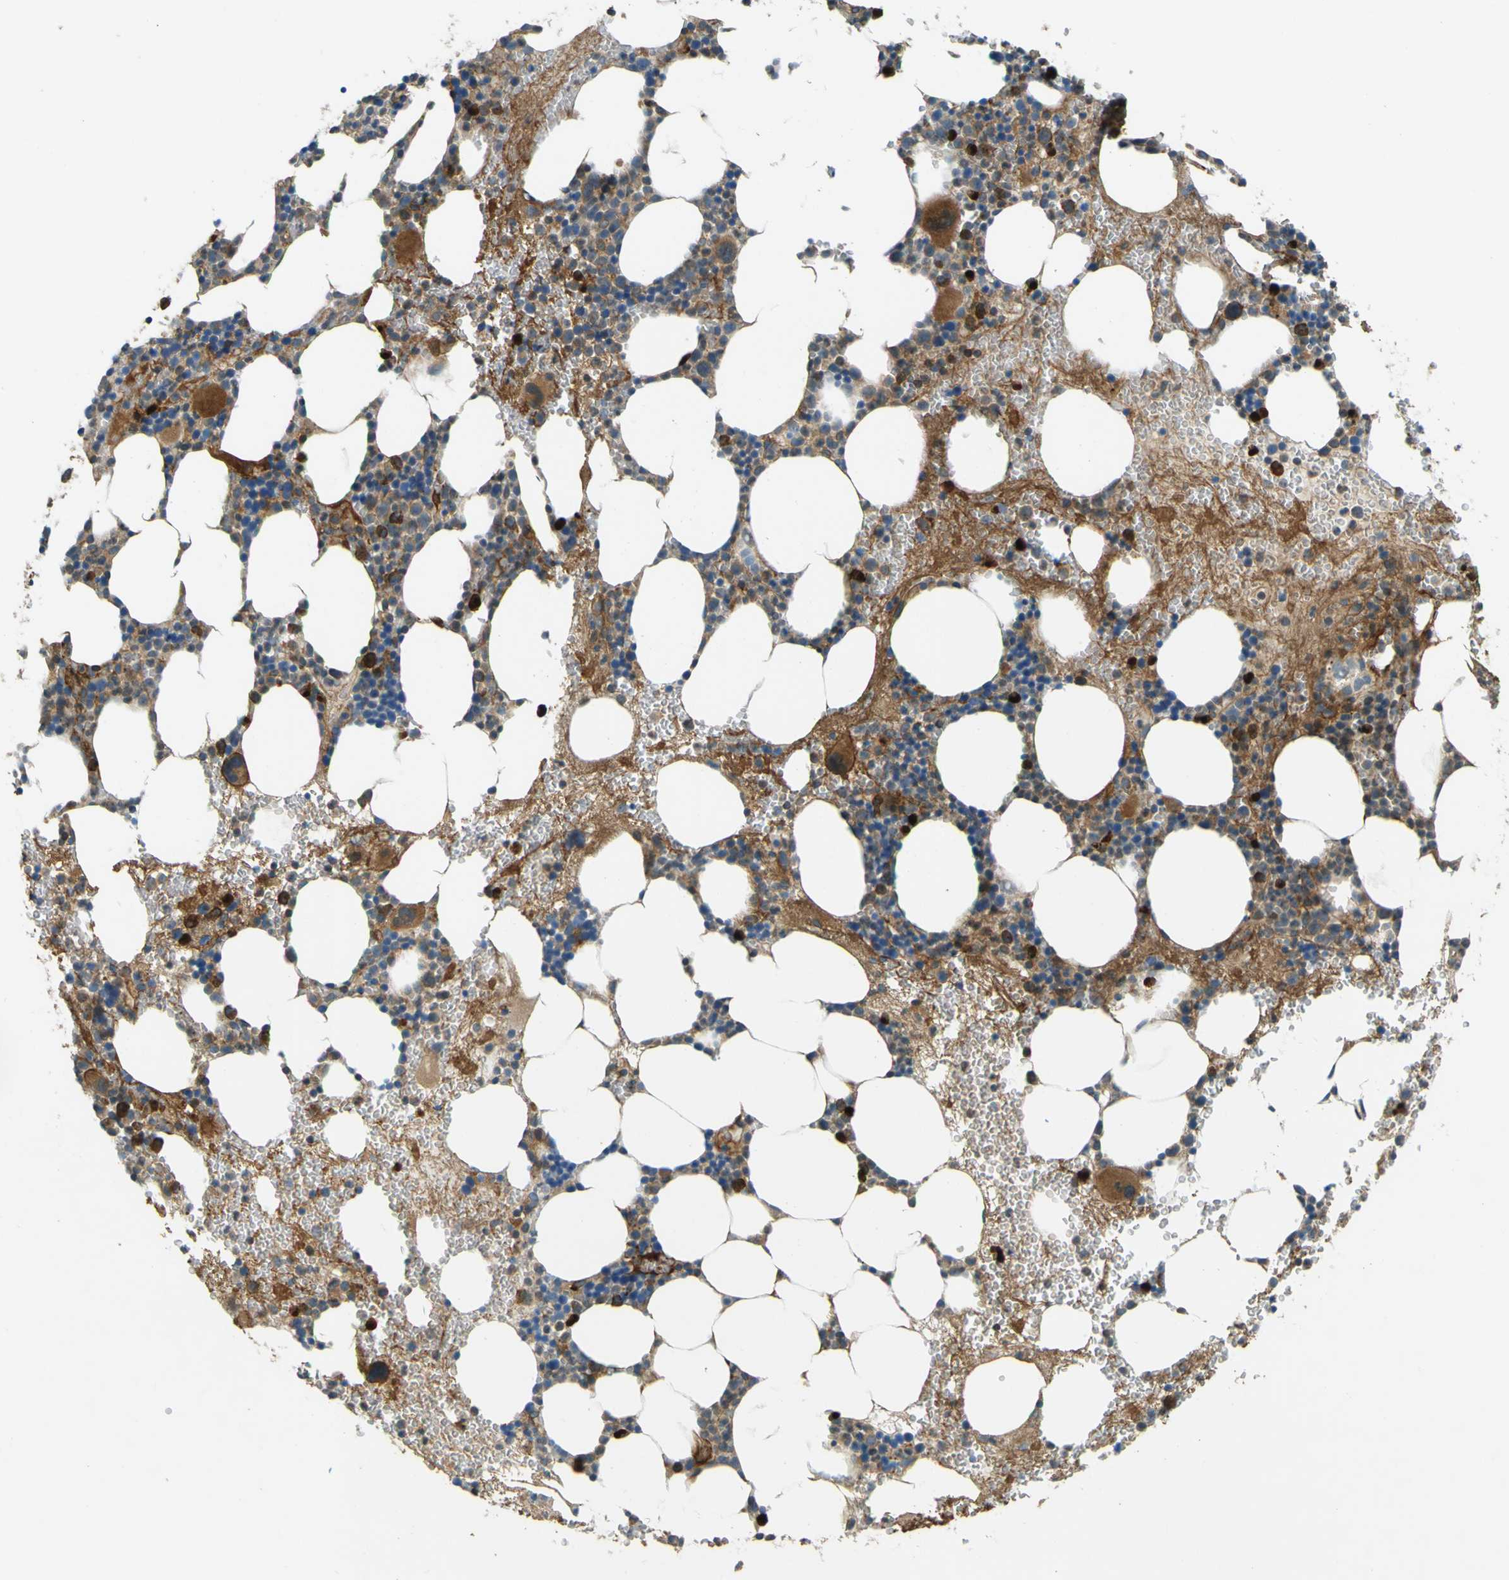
{"staining": {"intensity": "moderate", "quantity": ">75%", "location": "cytoplasmic/membranous,nuclear"}, "tissue": "bone marrow", "cell_type": "Hematopoietic cells", "image_type": "normal", "snomed": [{"axis": "morphology", "description": "Normal tissue, NOS"}, {"axis": "morphology", "description": "Inflammation, NOS"}, {"axis": "topography", "description": "Bone marrow"}], "caption": "Immunohistochemistry (IHC) photomicrograph of unremarkable bone marrow: bone marrow stained using IHC displays medium levels of moderate protein expression localized specifically in the cytoplasmic/membranous,nuclear of hematopoietic cells, appearing as a cytoplasmic/membranous,nuclear brown color.", "gene": "LPCAT1", "patient": {"sex": "female", "age": 76}}